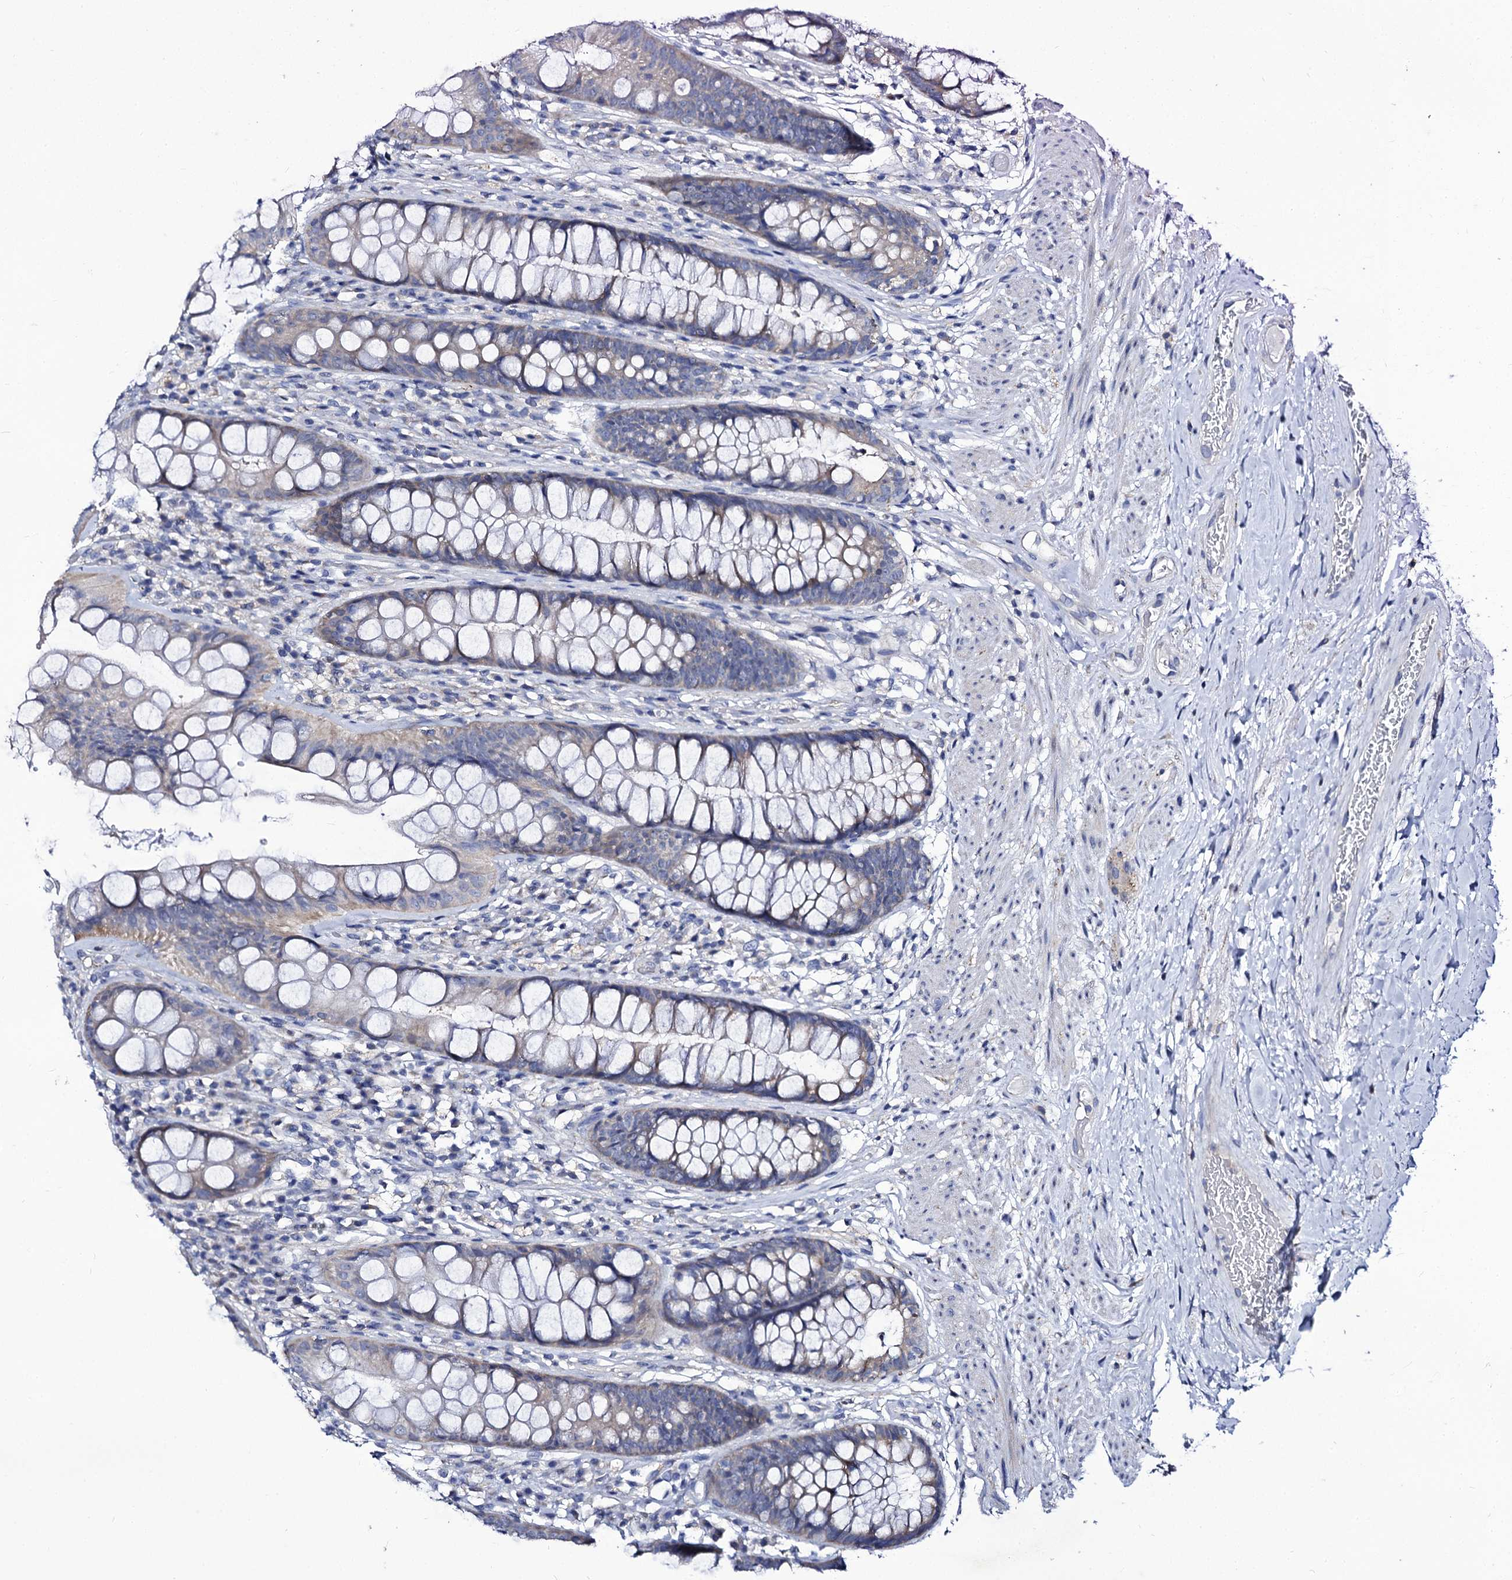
{"staining": {"intensity": "weak", "quantity": "<25%", "location": "cytoplasmic/membranous"}, "tissue": "rectum", "cell_type": "Glandular cells", "image_type": "normal", "snomed": [{"axis": "morphology", "description": "Normal tissue, NOS"}, {"axis": "topography", "description": "Rectum"}], "caption": "The image reveals no staining of glandular cells in normal rectum. The staining was performed using DAB to visualize the protein expression in brown, while the nuclei were stained in blue with hematoxylin (Magnification: 20x).", "gene": "PANX2", "patient": {"sex": "male", "age": 74}}